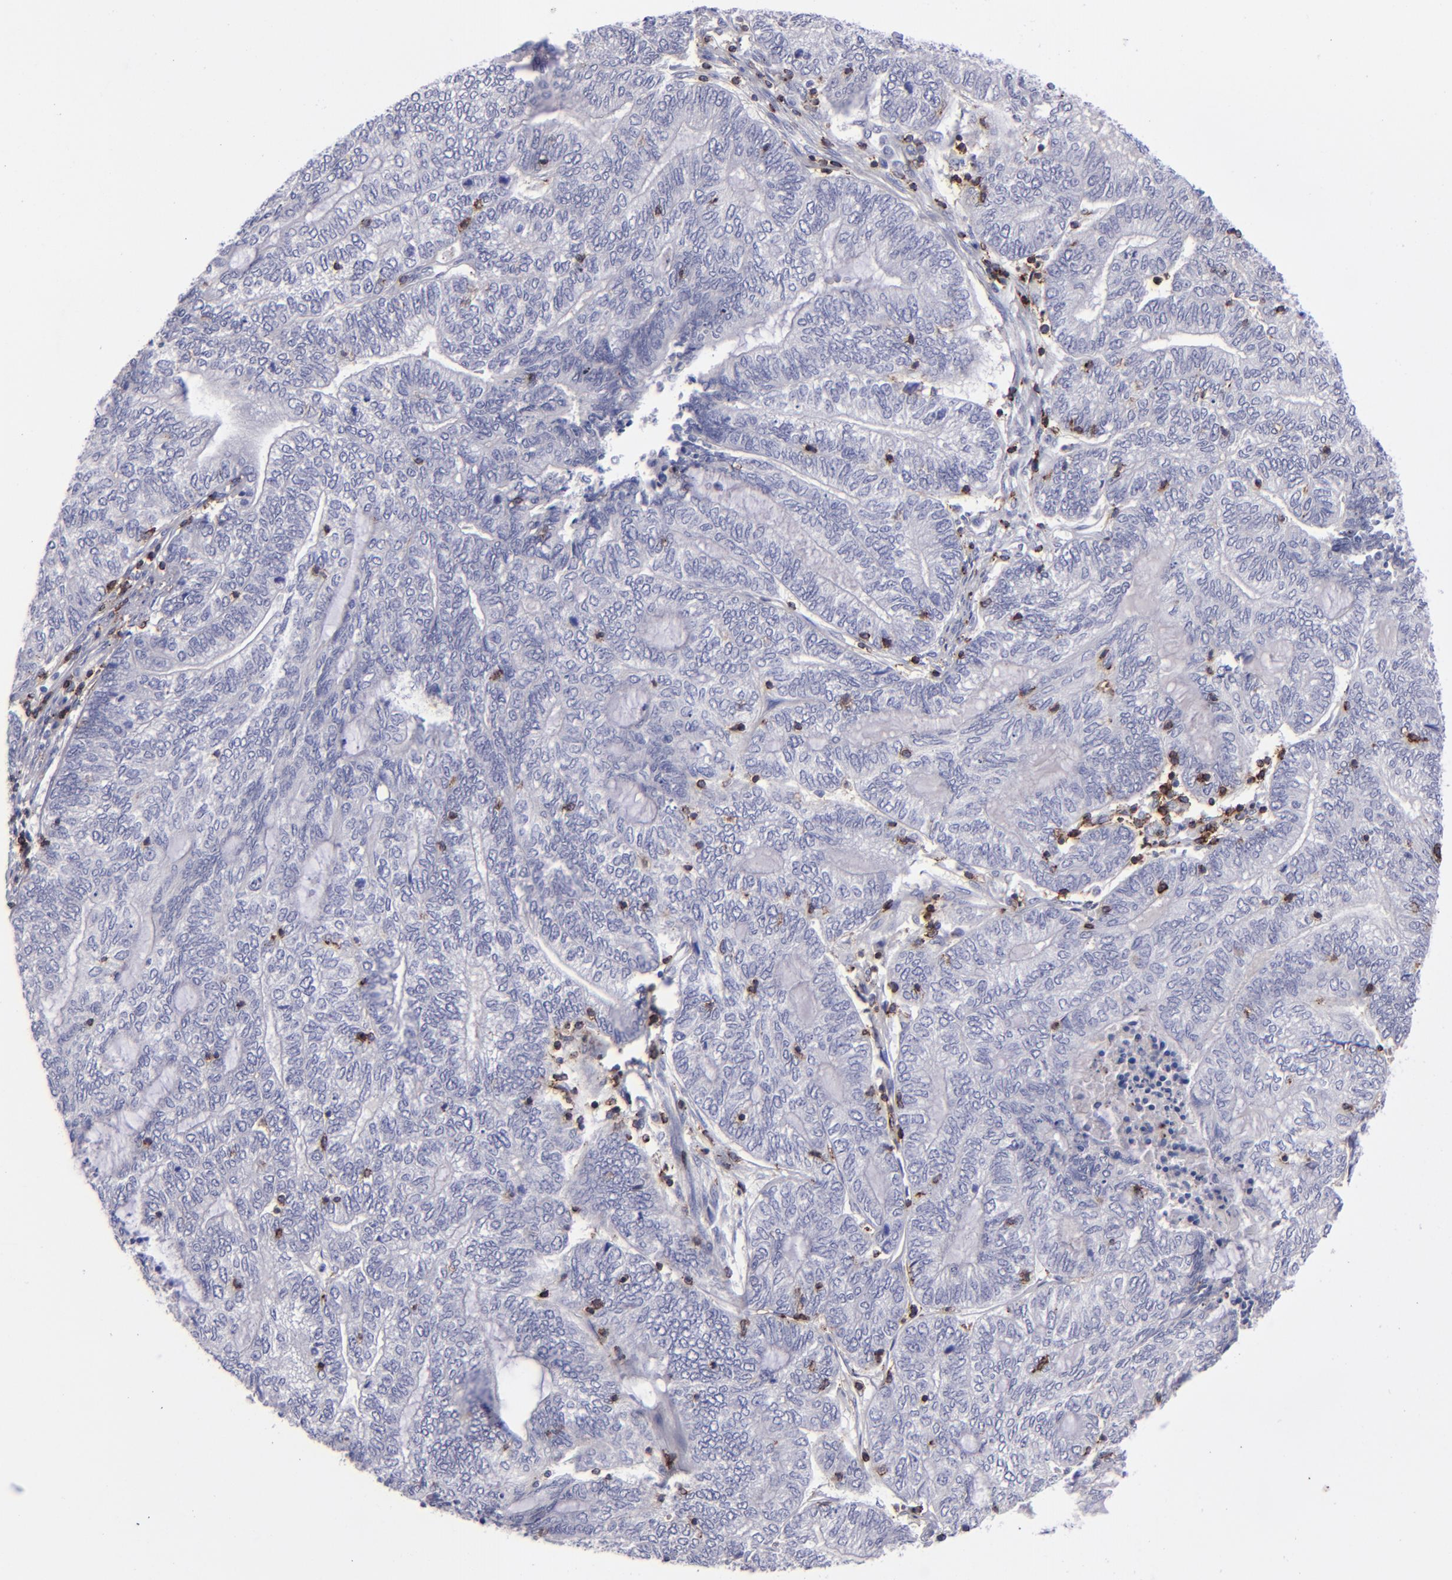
{"staining": {"intensity": "negative", "quantity": "none", "location": "none"}, "tissue": "endometrial cancer", "cell_type": "Tumor cells", "image_type": "cancer", "snomed": [{"axis": "morphology", "description": "Adenocarcinoma, NOS"}, {"axis": "topography", "description": "Uterus"}, {"axis": "topography", "description": "Endometrium"}], "caption": "This is an IHC histopathology image of human adenocarcinoma (endometrial). There is no expression in tumor cells.", "gene": "CD2", "patient": {"sex": "female", "age": 70}}